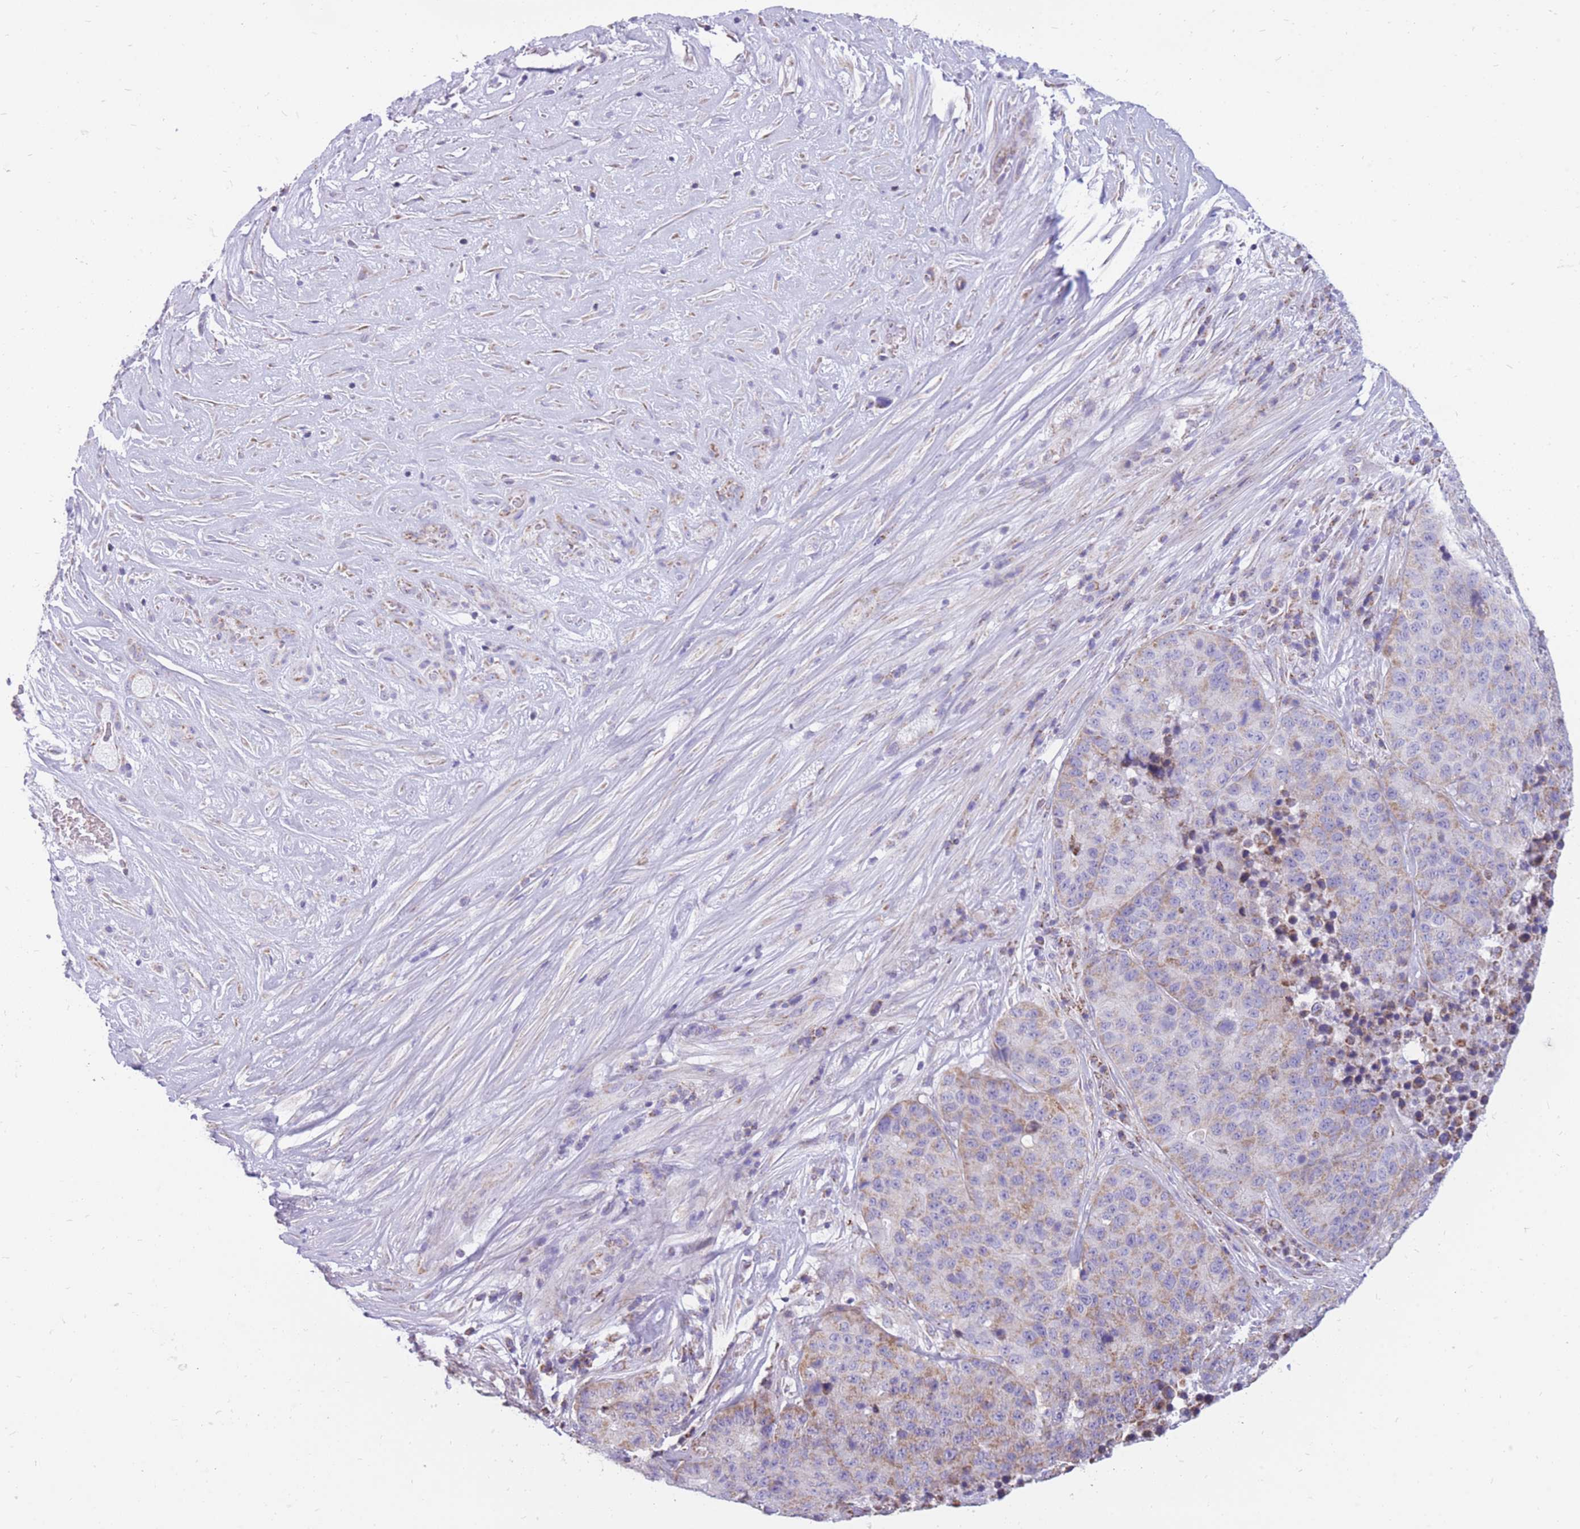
{"staining": {"intensity": "weak", "quantity": "25%-75%", "location": "cytoplasmic/membranous"}, "tissue": "stomach cancer", "cell_type": "Tumor cells", "image_type": "cancer", "snomed": [{"axis": "morphology", "description": "Adenocarcinoma, NOS"}, {"axis": "topography", "description": "Stomach"}], "caption": "Protein analysis of stomach cancer tissue exhibits weak cytoplasmic/membranous positivity in about 25%-75% of tumor cells. The protein of interest is shown in brown color, while the nuclei are stained blue.", "gene": "PCSK1", "patient": {"sex": "male", "age": 71}}